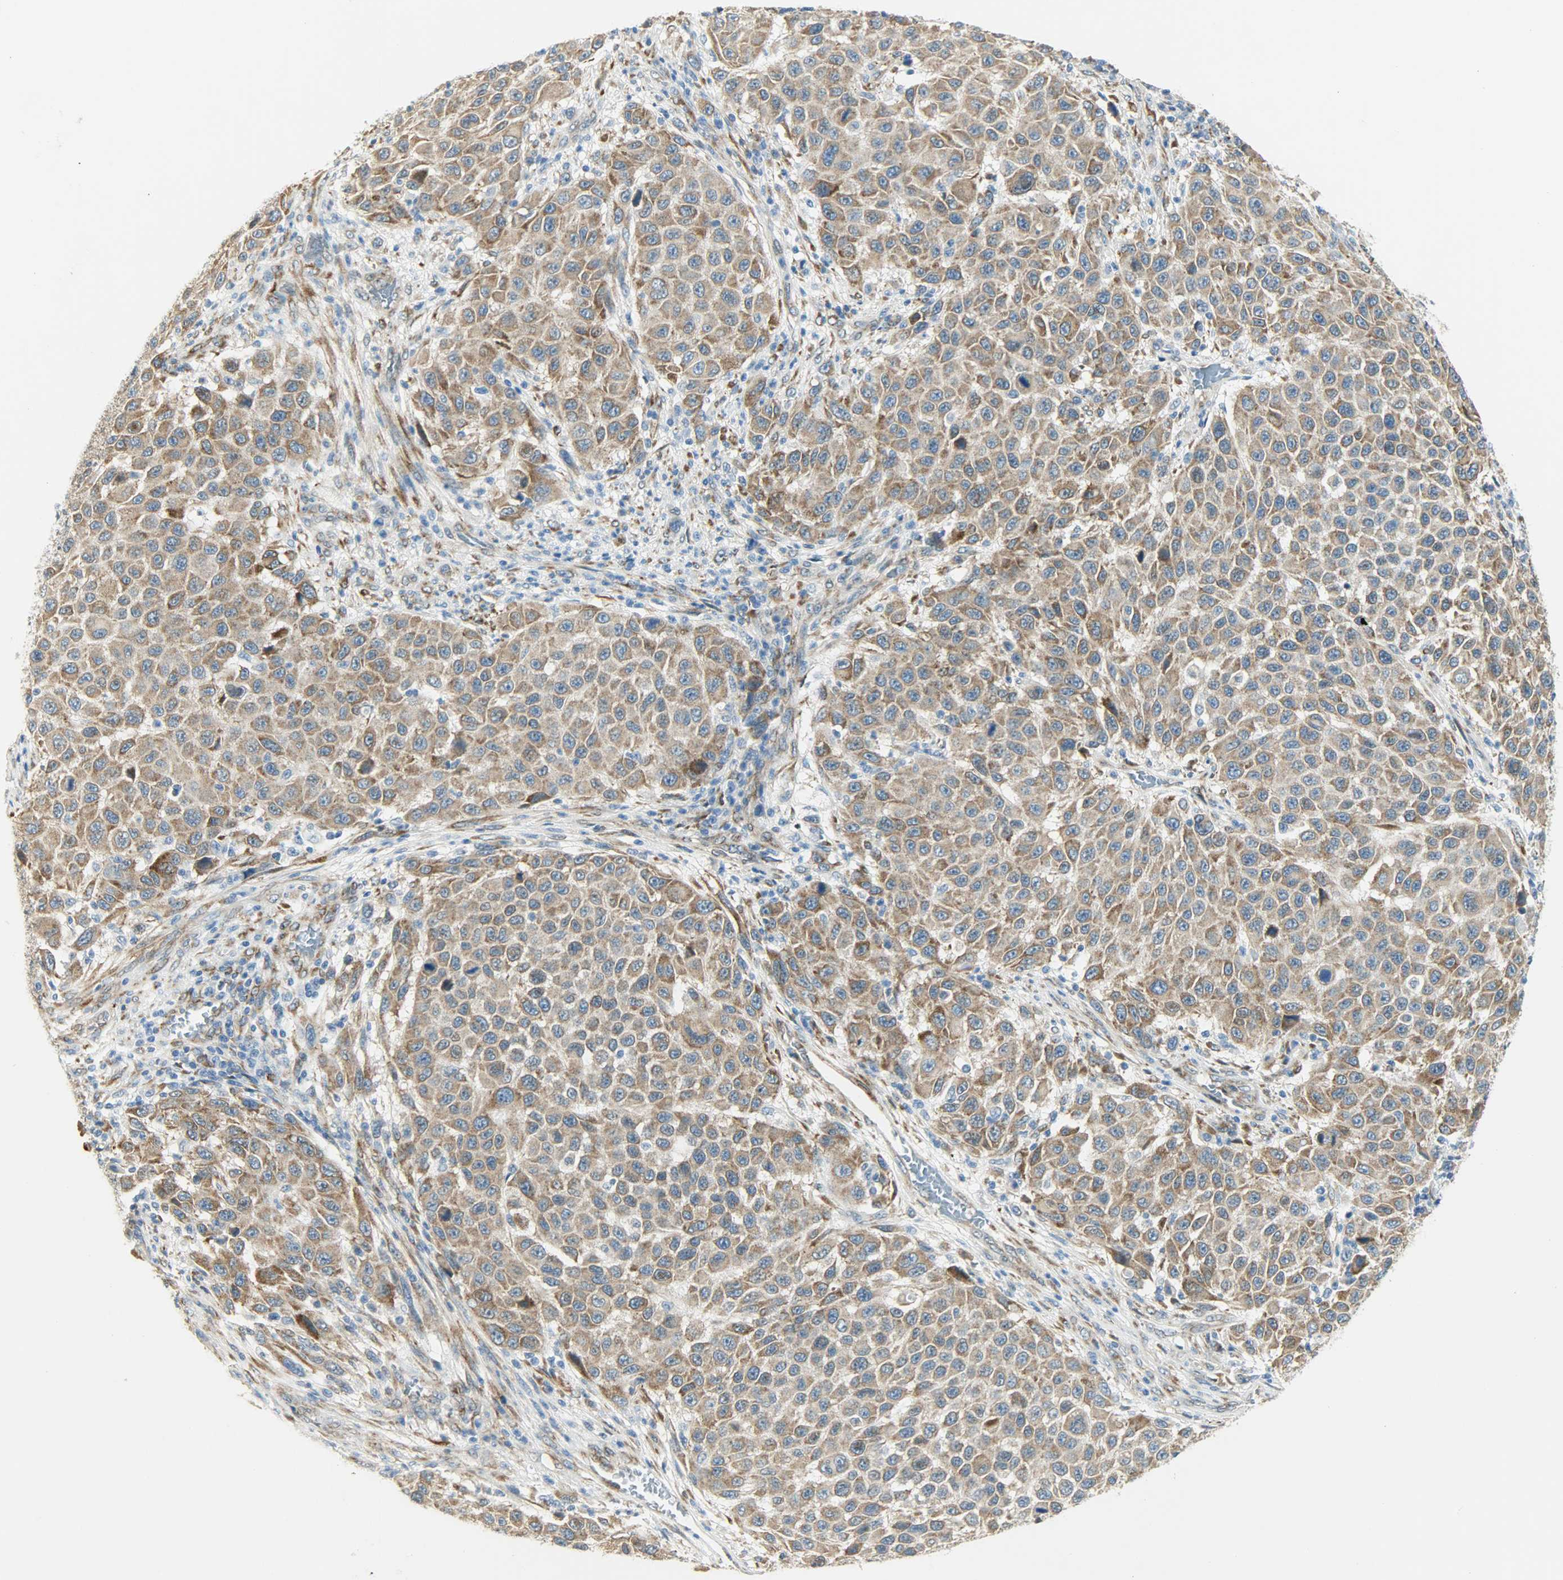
{"staining": {"intensity": "strong", "quantity": ">75%", "location": "cytoplasmic/membranous"}, "tissue": "melanoma", "cell_type": "Tumor cells", "image_type": "cancer", "snomed": [{"axis": "morphology", "description": "Malignant melanoma, Metastatic site"}, {"axis": "topography", "description": "Lymph node"}], "caption": "Malignant melanoma (metastatic site) tissue demonstrates strong cytoplasmic/membranous staining in approximately >75% of tumor cells", "gene": "PKD2", "patient": {"sex": "male", "age": 61}}